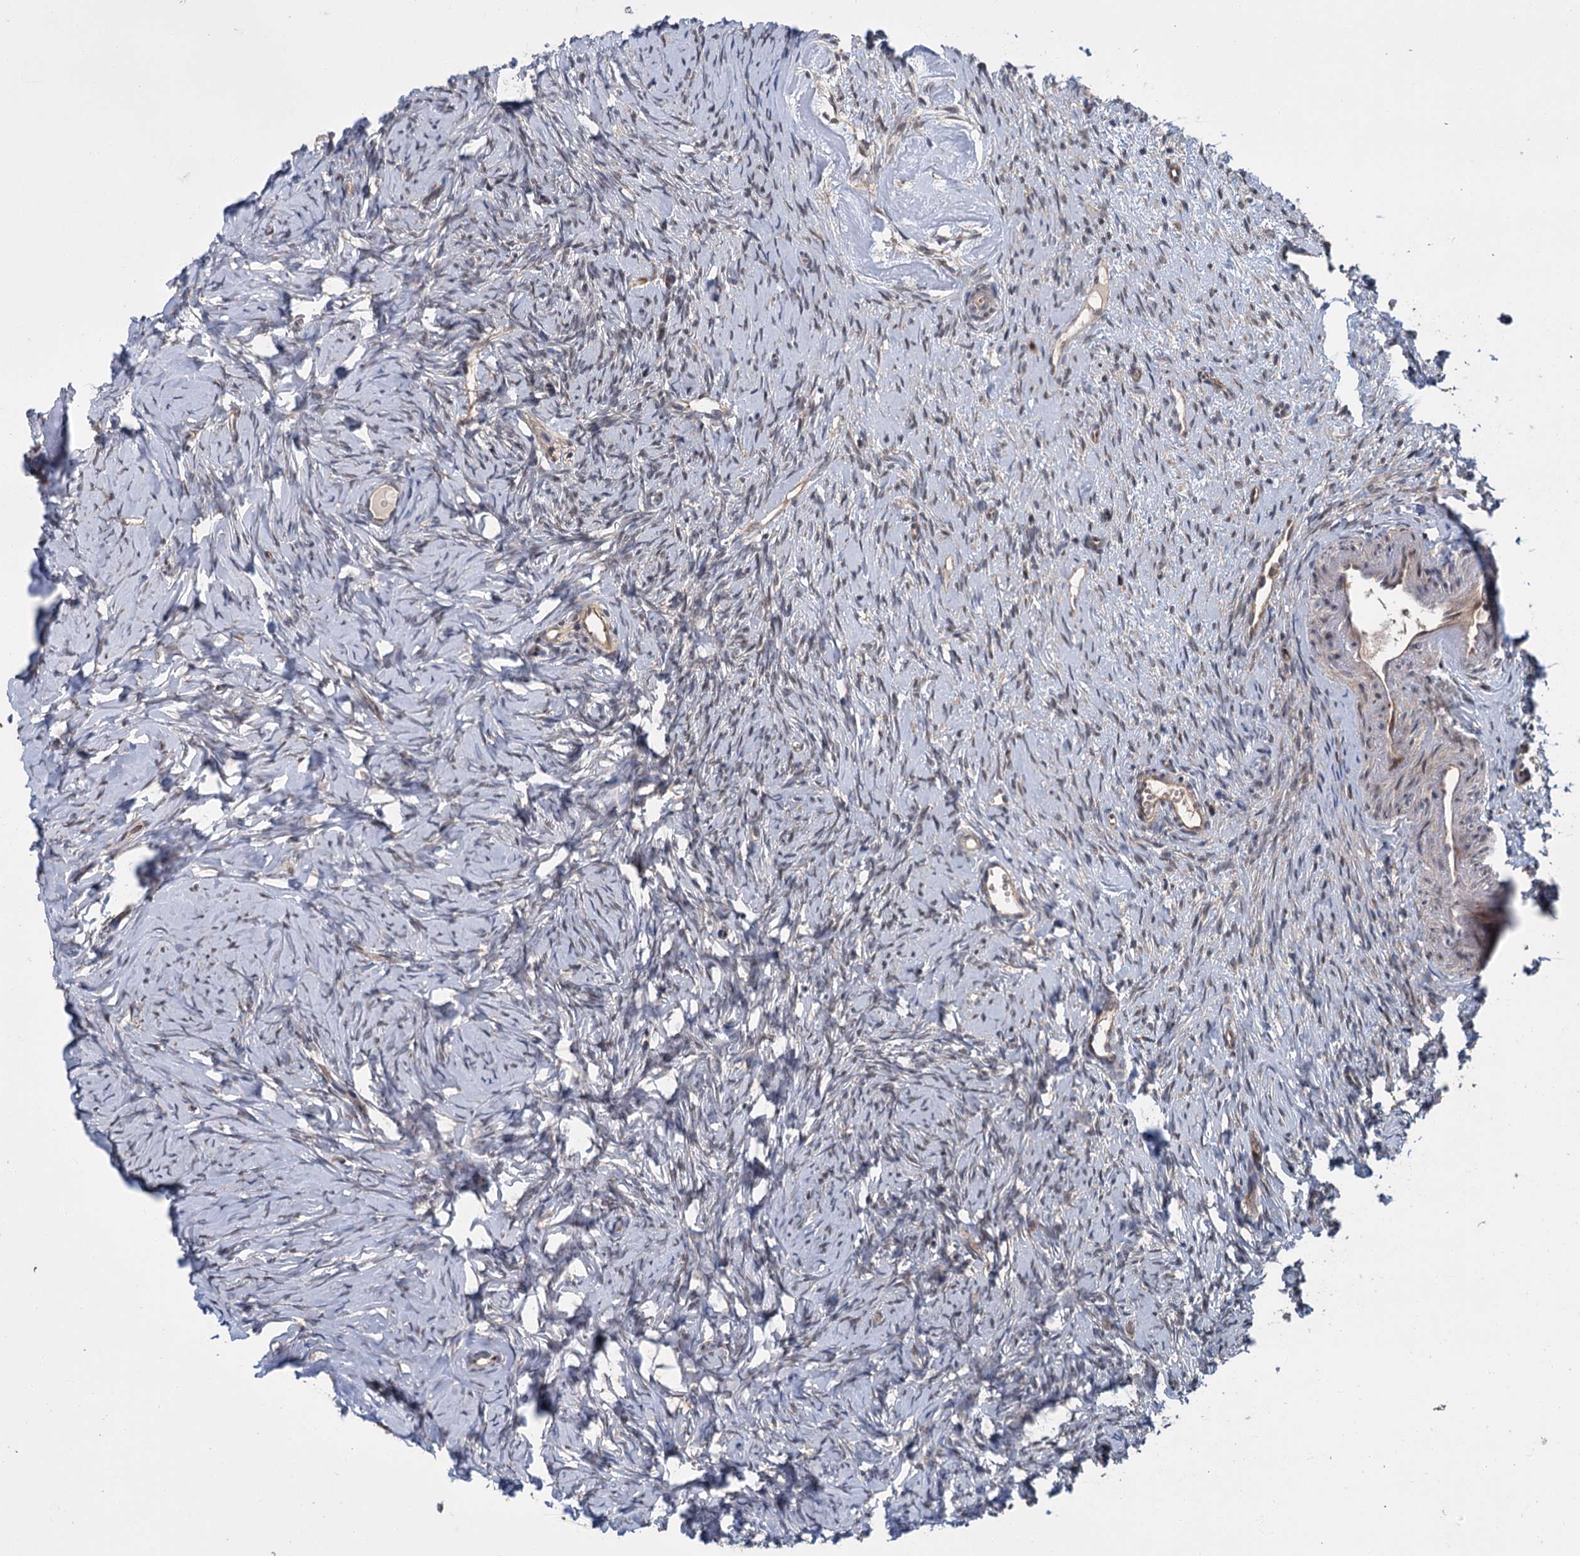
{"staining": {"intensity": "negative", "quantity": "none", "location": "none"}, "tissue": "ovary", "cell_type": "Ovarian stroma cells", "image_type": "normal", "snomed": [{"axis": "morphology", "description": "Normal tissue, NOS"}, {"axis": "topography", "description": "Ovary"}], "caption": "The immunohistochemistry micrograph has no significant staining in ovarian stroma cells of ovary. (Brightfield microscopy of DAB (3,3'-diaminobenzidine) IHC at high magnification).", "gene": "KANSL2", "patient": {"sex": "female", "age": 51}}